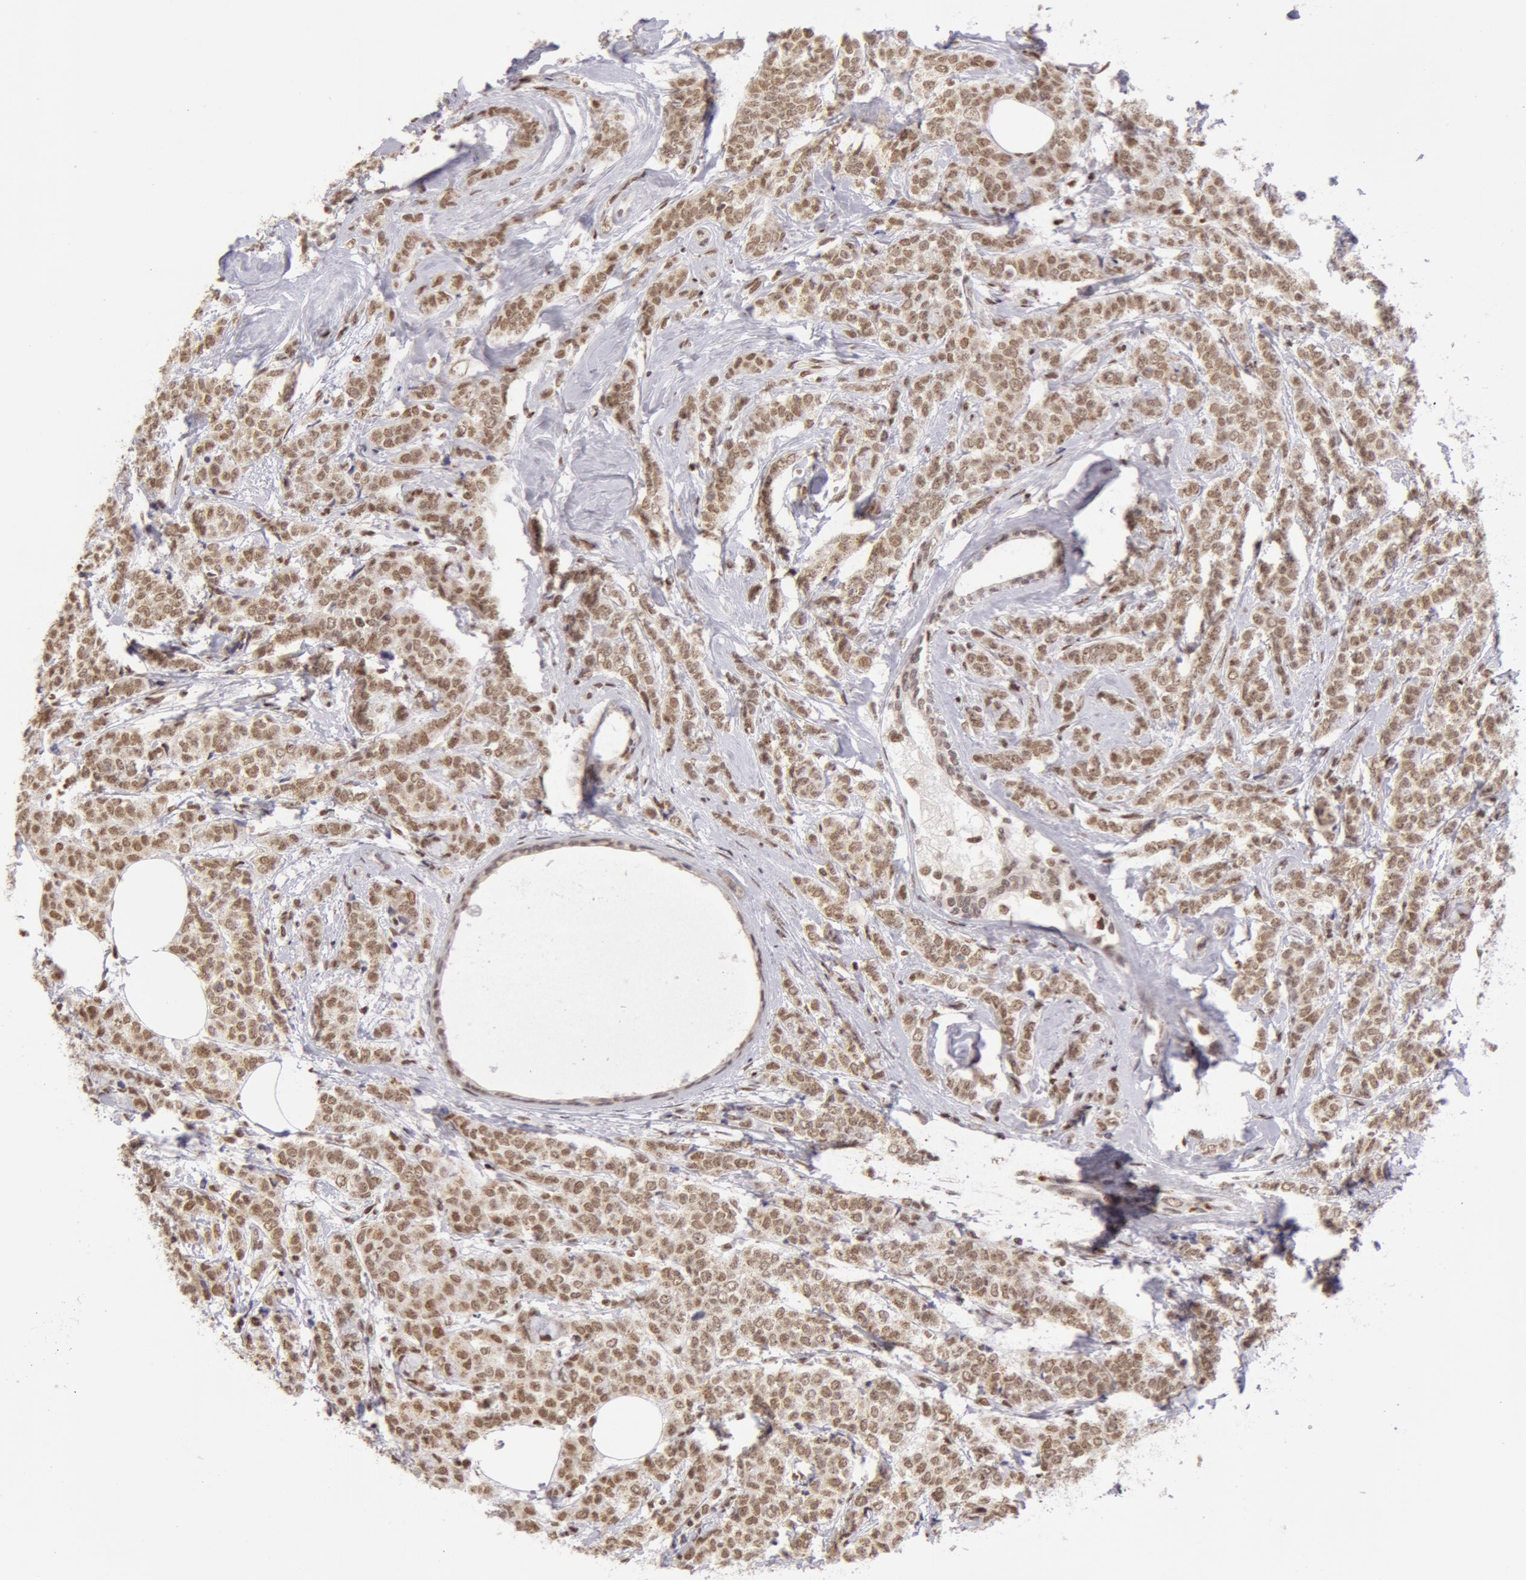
{"staining": {"intensity": "weak", "quantity": ">75%", "location": "cytoplasmic/membranous,nuclear"}, "tissue": "breast cancer", "cell_type": "Tumor cells", "image_type": "cancer", "snomed": [{"axis": "morphology", "description": "Lobular carcinoma"}, {"axis": "topography", "description": "Breast"}], "caption": "Breast lobular carcinoma was stained to show a protein in brown. There is low levels of weak cytoplasmic/membranous and nuclear positivity in about >75% of tumor cells. (Stains: DAB (3,3'-diaminobenzidine) in brown, nuclei in blue, Microscopy: brightfield microscopy at high magnification).", "gene": "VRTN", "patient": {"sex": "female", "age": 60}}